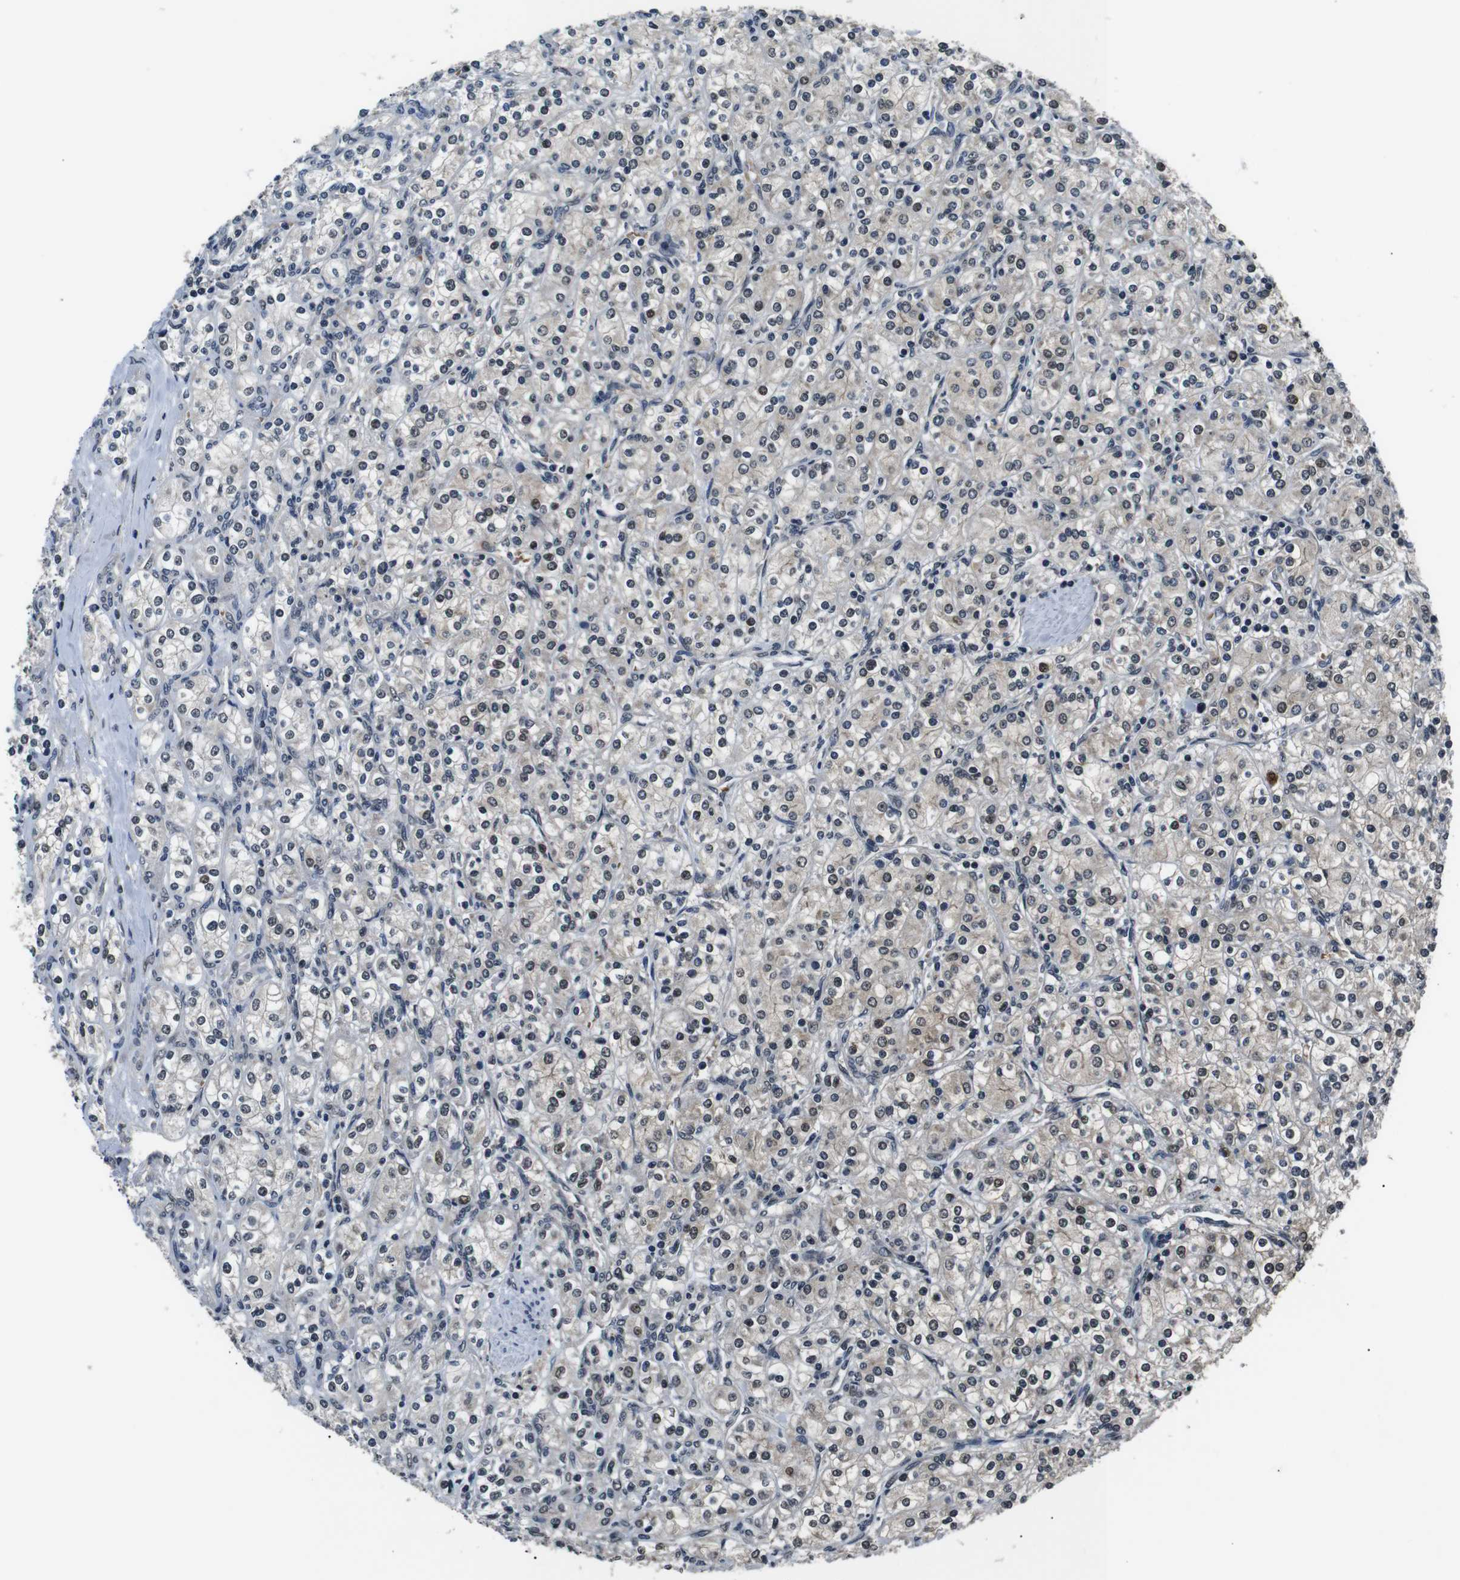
{"staining": {"intensity": "moderate", "quantity": "25%-75%", "location": "nuclear"}, "tissue": "renal cancer", "cell_type": "Tumor cells", "image_type": "cancer", "snomed": [{"axis": "morphology", "description": "Adenocarcinoma, NOS"}, {"axis": "topography", "description": "Kidney"}], "caption": "An immunohistochemistry histopathology image of neoplastic tissue is shown. Protein staining in brown labels moderate nuclear positivity in renal cancer within tumor cells.", "gene": "SKP1", "patient": {"sex": "male", "age": 77}}